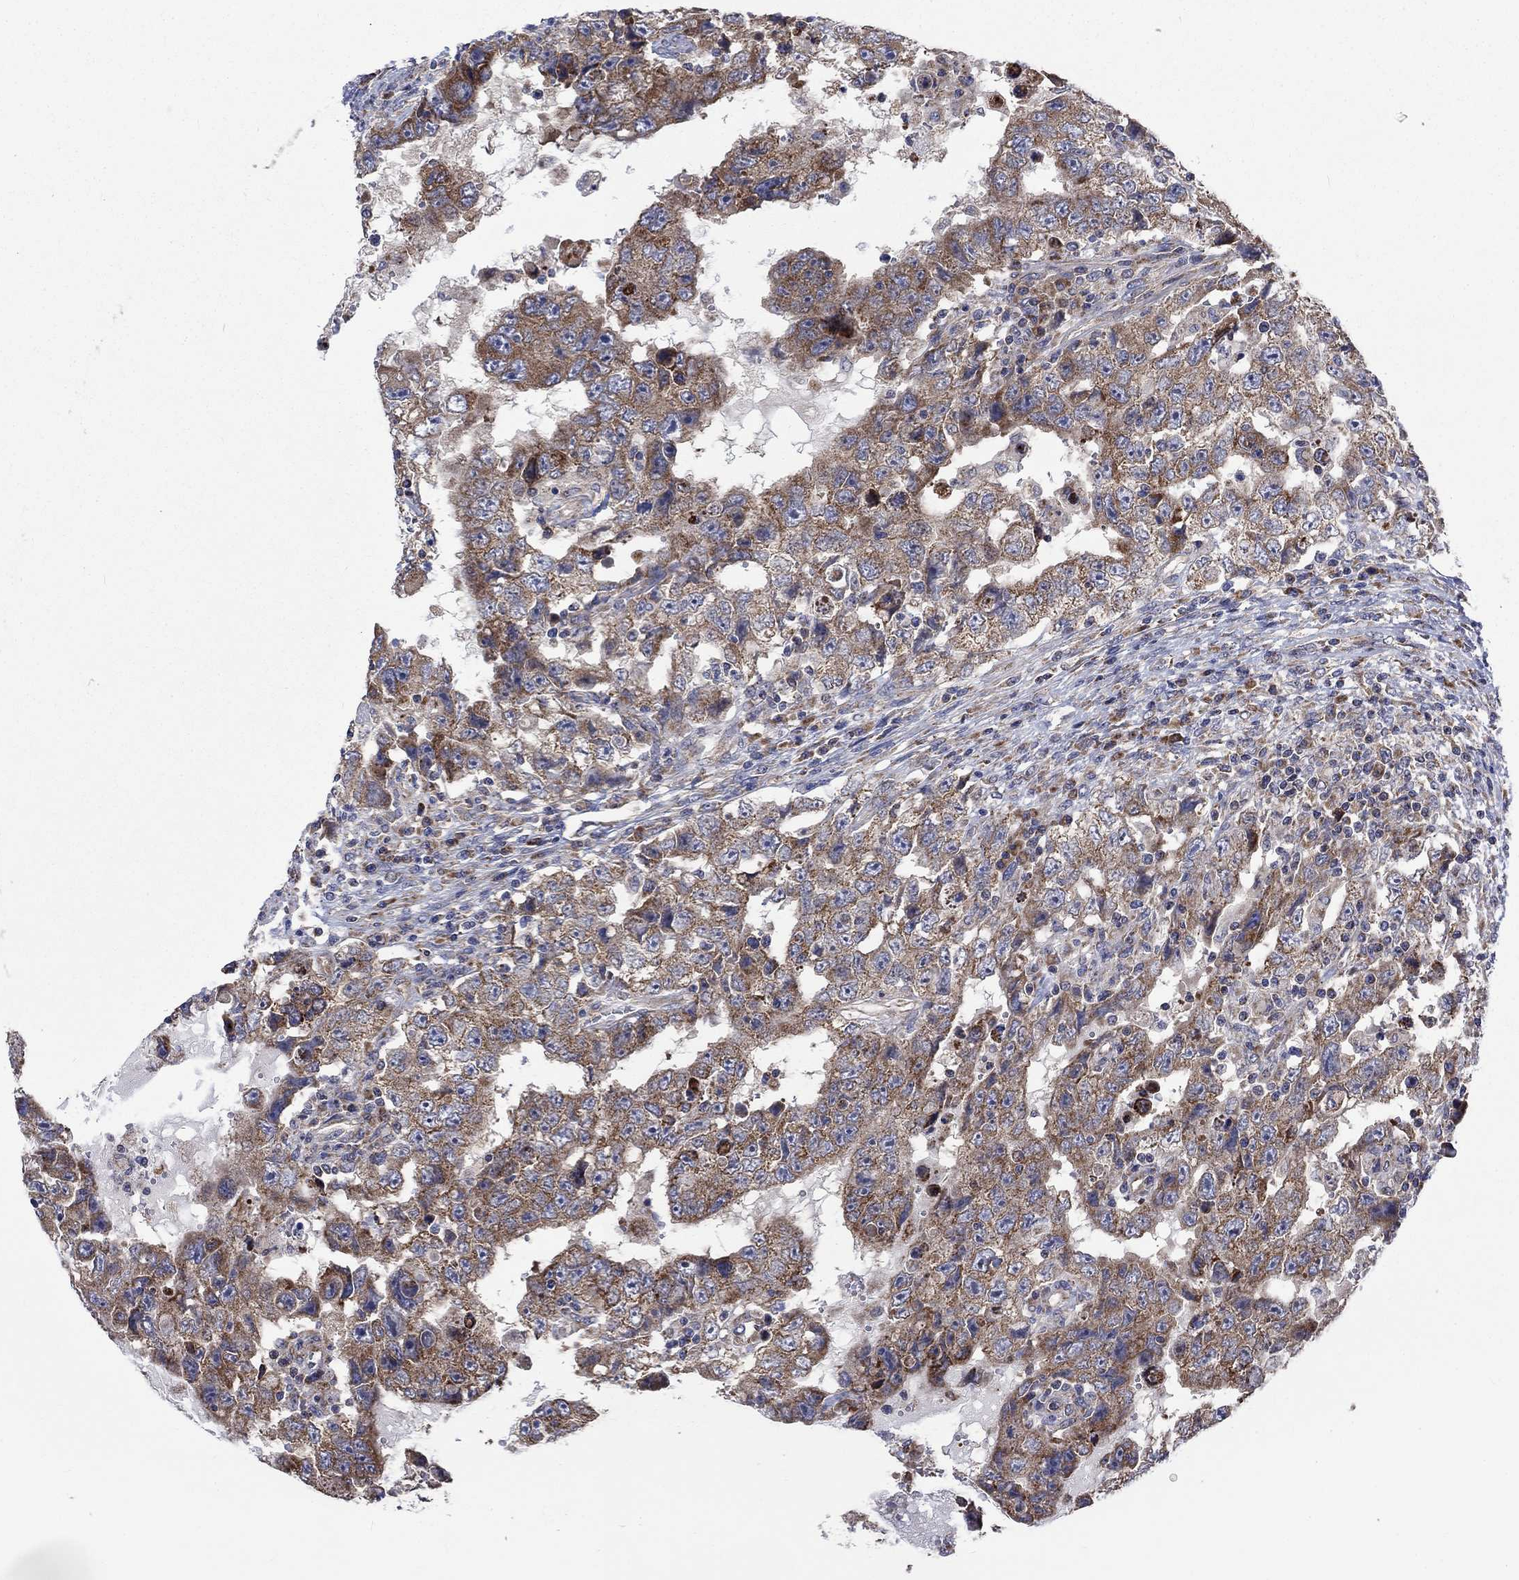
{"staining": {"intensity": "moderate", "quantity": "25%-75%", "location": "cytoplasmic/membranous"}, "tissue": "testis cancer", "cell_type": "Tumor cells", "image_type": "cancer", "snomed": [{"axis": "morphology", "description": "Carcinoma, Embryonal, NOS"}, {"axis": "topography", "description": "Testis"}], "caption": "An immunohistochemistry micrograph of neoplastic tissue is shown. Protein staining in brown labels moderate cytoplasmic/membranous positivity in testis embryonal carcinoma within tumor cells.", "gene": "RPLP0", "patient": {"sex": "male", "age": 26}}